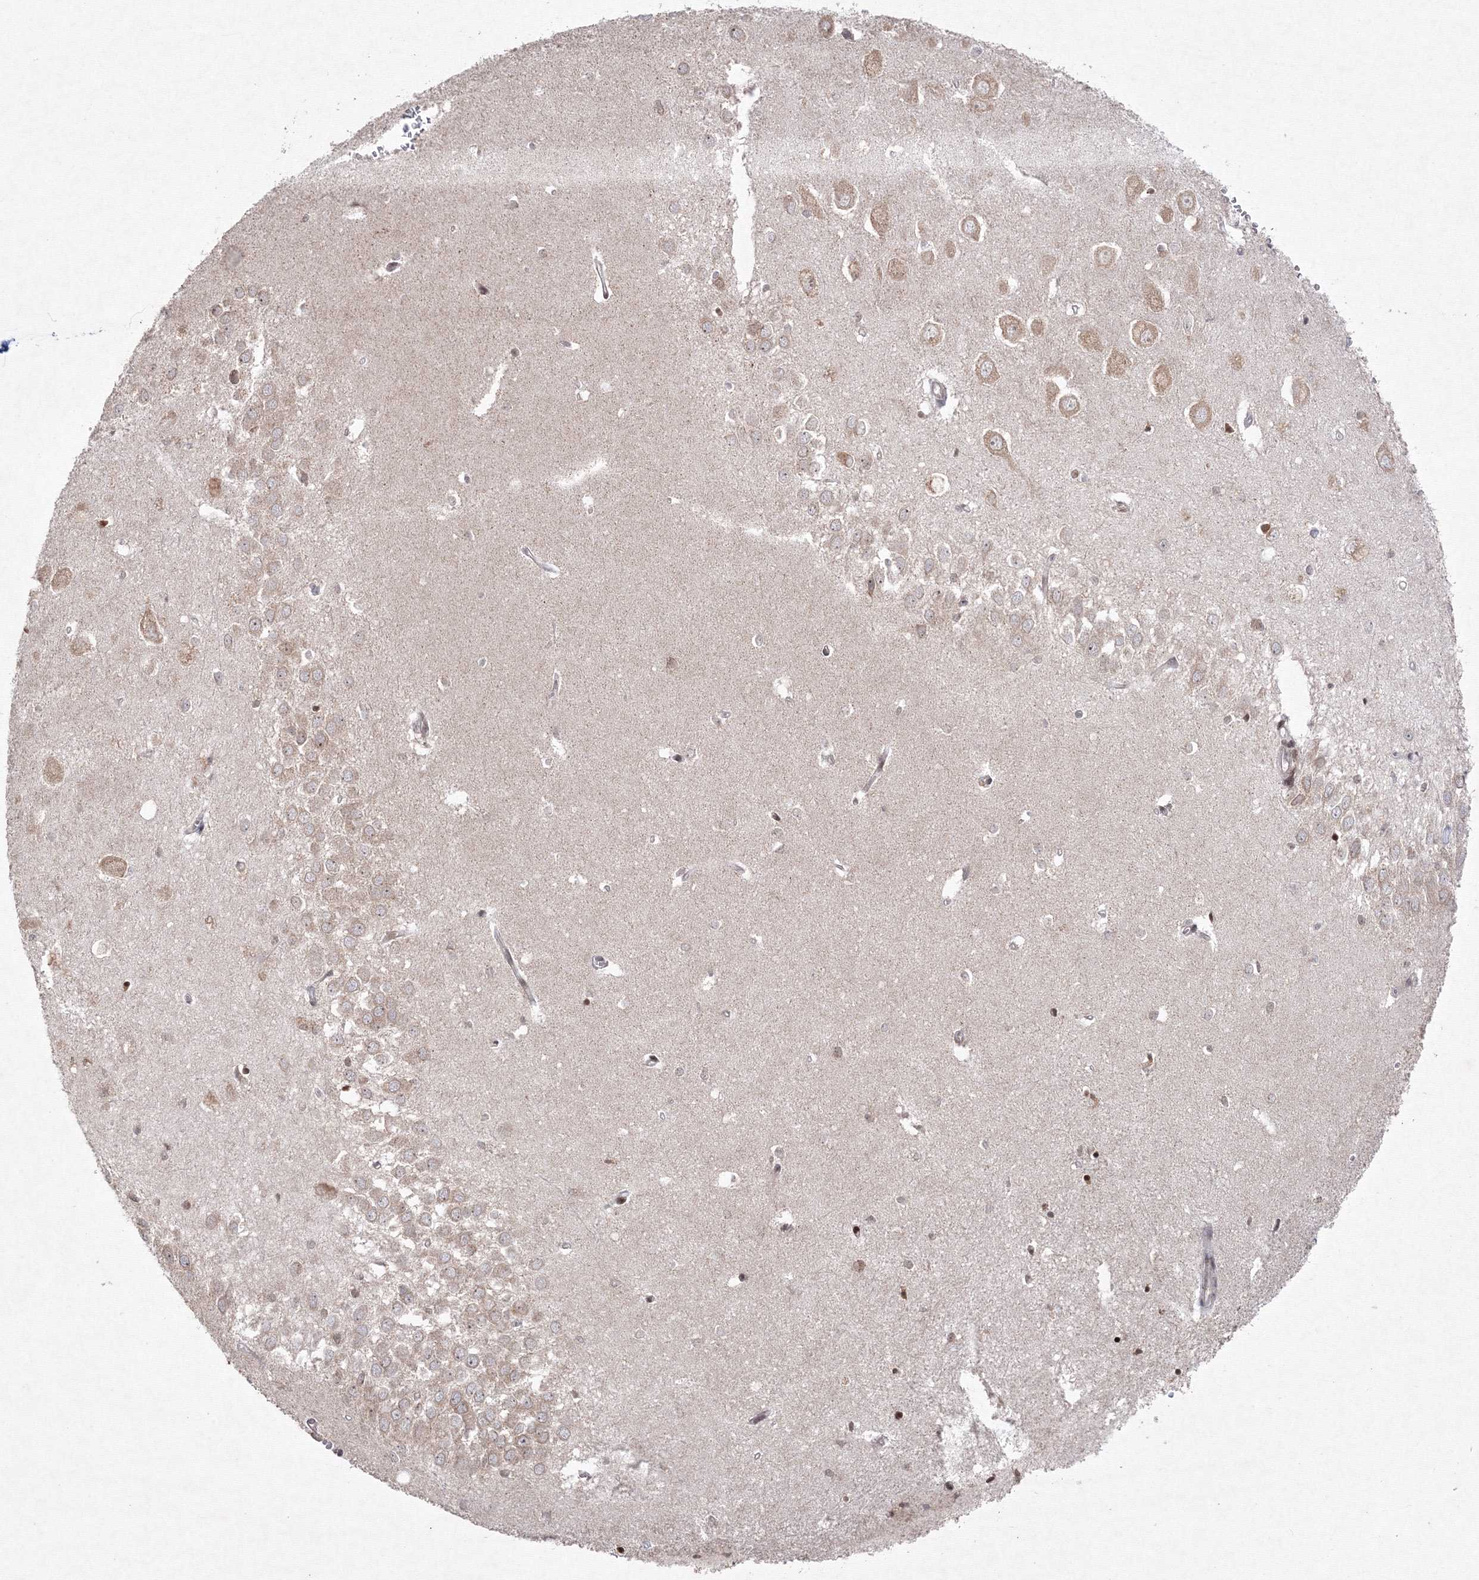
{"staining": {"intensity": "moderate", "quantity": "25%-75%", "location": "cytoplasmic/membranous,nuclear"}, "tissue": "hippocampus", "cell_type": "Glial cells", "image_type": "normal", "snomed": [{"axis": "morphology", "description": "Normal tissue, NOS"}, {"axis": "topography", "description": "Hippocampus"}], "caption": "There is medium levels of moderate cytoplasmic/membranous,nuclear positivity in glial cells of normal hippocampus, as demonstrated by immunohistochemical staining (brown color).", "gene": "MKRN2", "patient": {"sex": "female", "age": 64}}